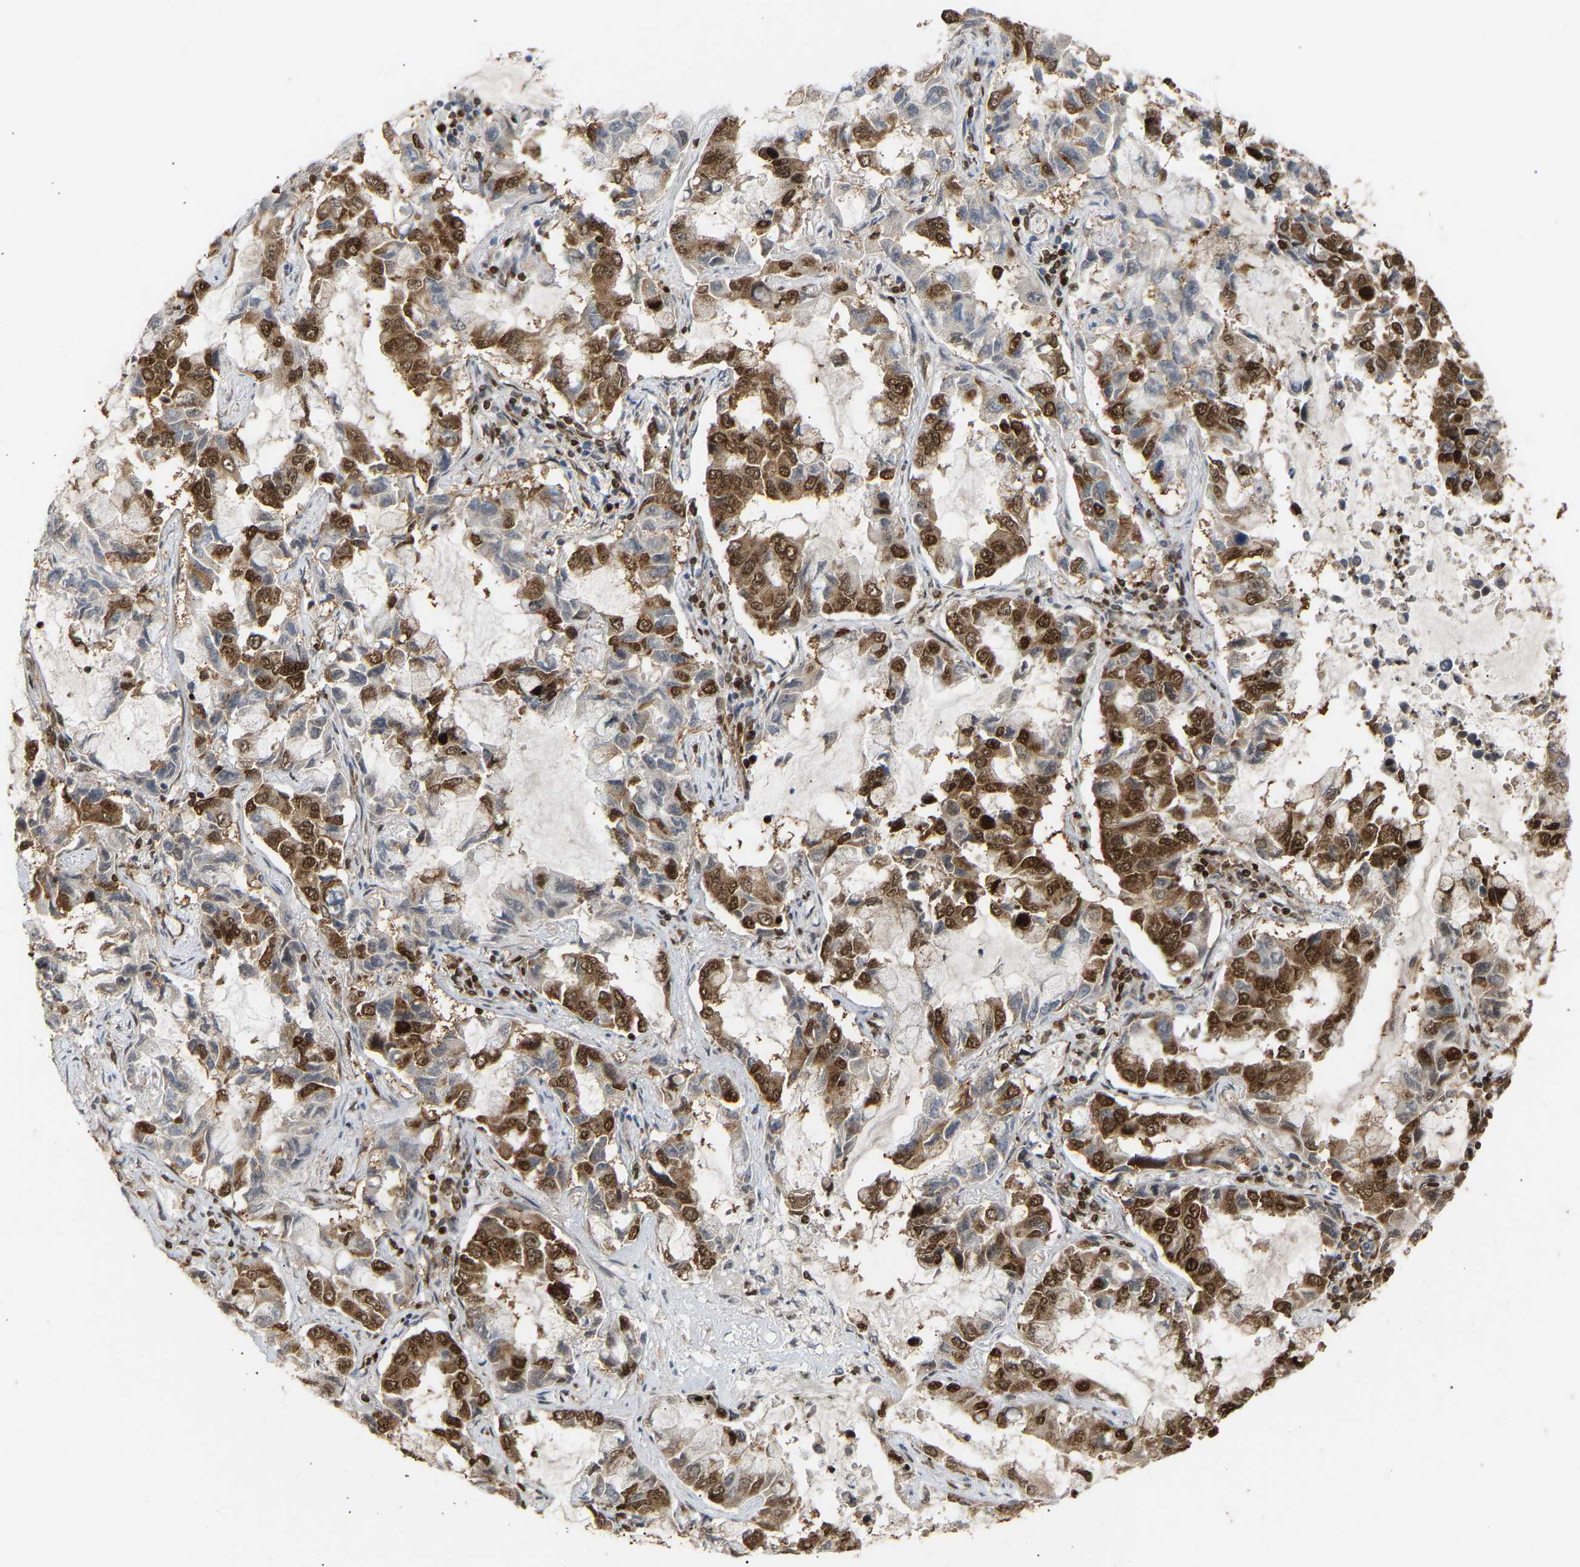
{"staining": {"intensity": "moderate", "quantity": "25%-75%", "location": "cytoplasmic/membranous,nuclear"}, "tissue": "lung cancer", "cell_type": "Tumor cells", "image_type": "cancer", "snomed": [{"axis": "morphology", "description": "Adenocarcinoma, NOS"}, {"axis": "topography", "description": "Lung"}], "caption": "A medium amount of moderate cytoplasmic/membranous and nuclear positivity is appreciated in approximately 25%-75% of tumor cells in lung adenocarcinoma tissue.", "gene": "ALYREF", "patient": {"sex": "male", "age": 64}}